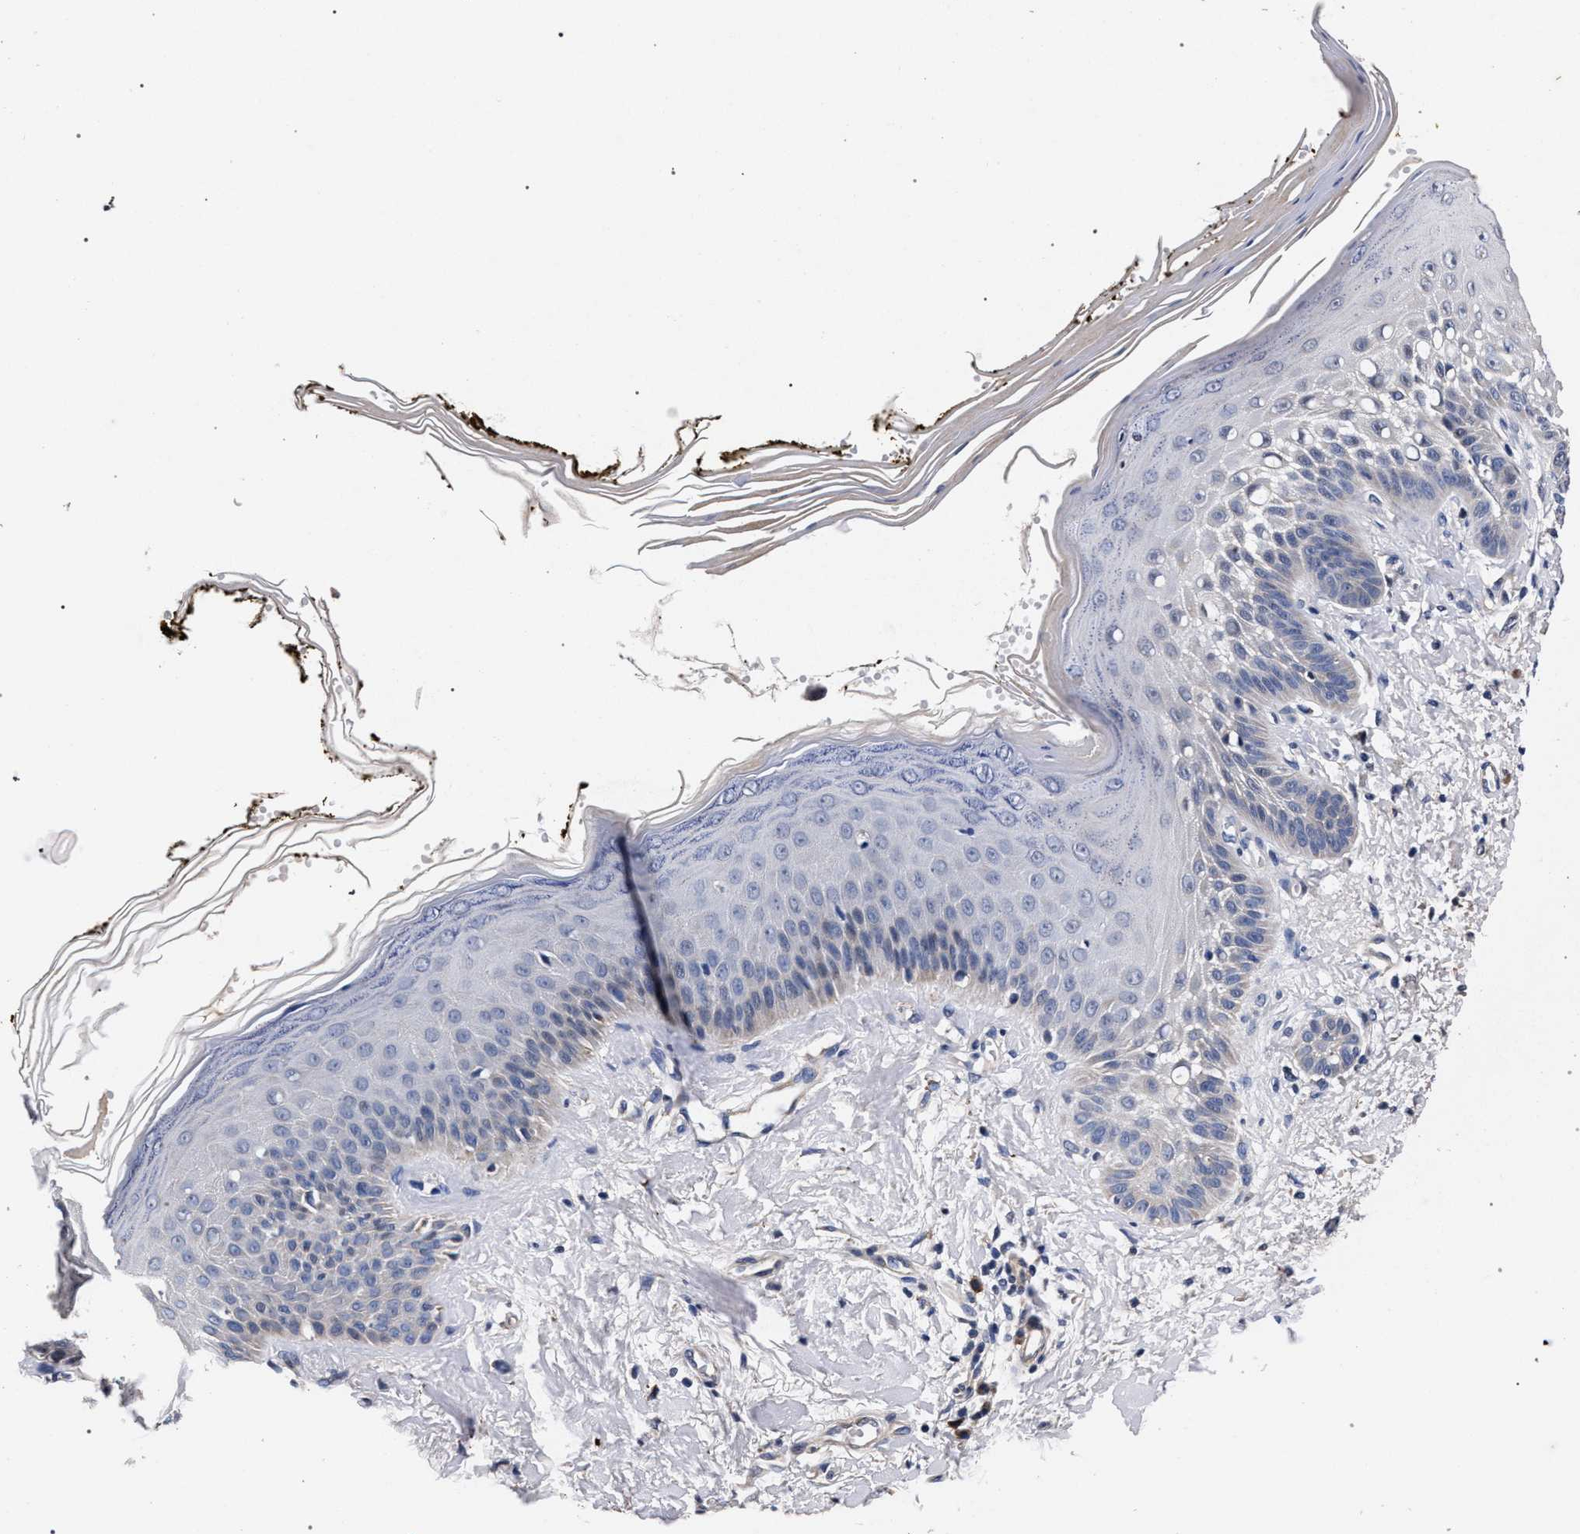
{"staining": {"intensity": "negative", "quantity": "none", "location": "none"}, "tissue": "skin", "cell_type": "Fibroblasts", "image_type": "normal", "snomed": [{"axis": "morphology", "description": "Normal tissue, NOS"}, {"axis": "topography", "description": "Skin"}, {"axis": "topography", "description": "Peripheral nerve tissue"}], "caption": "This image is of benign skin stained with immunohistochemistry to label a protein in brown with the nuclei are counter-stained blue. There is no positivity in fibroblasts.", "gene": "CFAP95", "patient": {"sex": "male", "age": 24}}